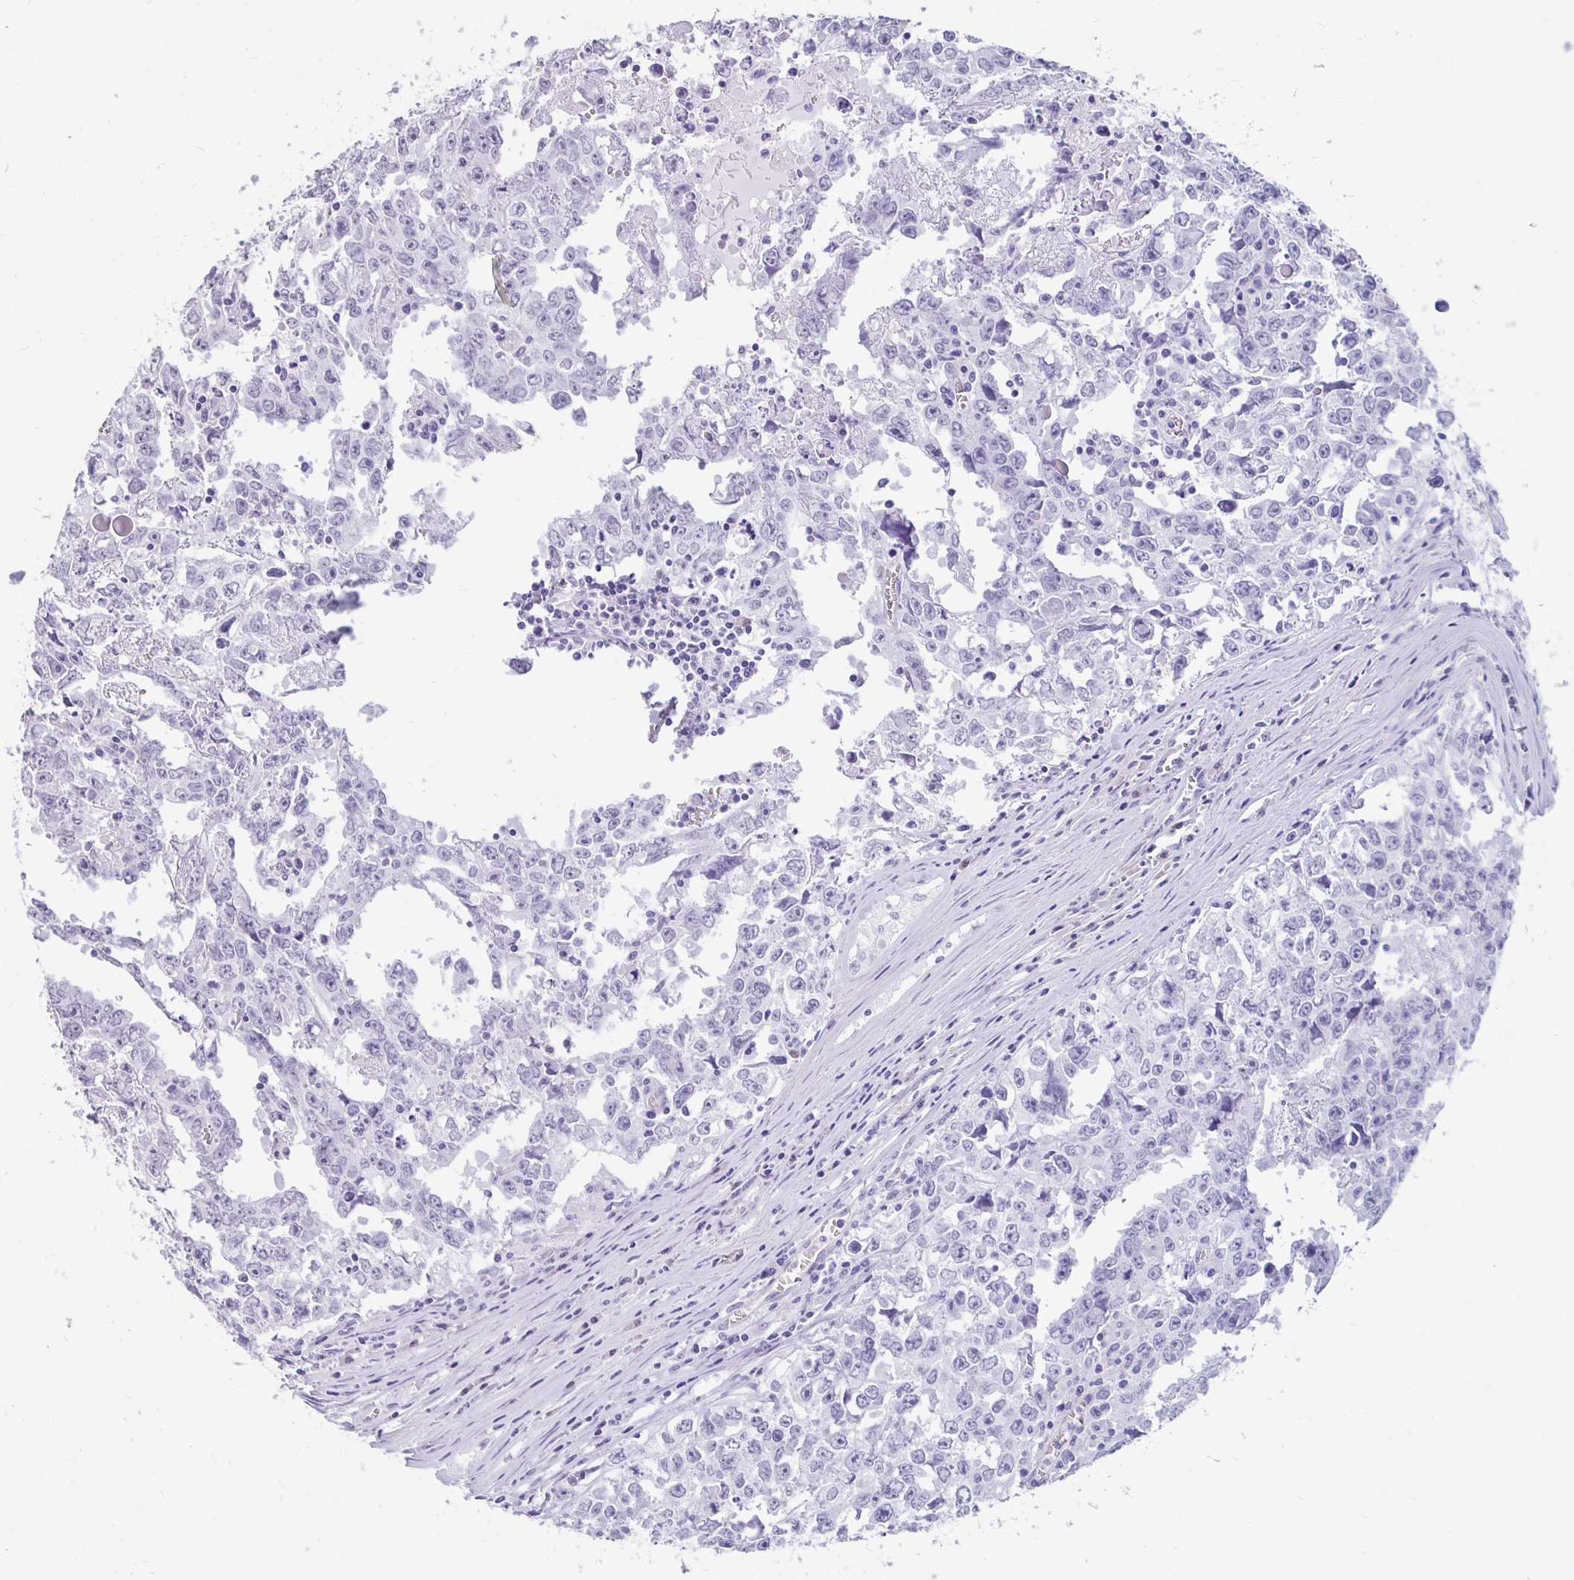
{"staining": {"intensity": "negative", "quantity": "none", "location": "none"}, "tissue": "testis cancer", "cell_type": "Tumor cells", "image_type": "cancer", "snomed": [{"axis": "morphology", "description": "Carcinoma, Embryonal, NOS"}, {"axis": "topography", "description": "Testis"}], "caption": "DAB immunohistochemical staining of human testis embryonal carcinoma displays no significant expression in tumor cells.", "gene": "EML5", "patient": {"sex": "male", "age": 22}}